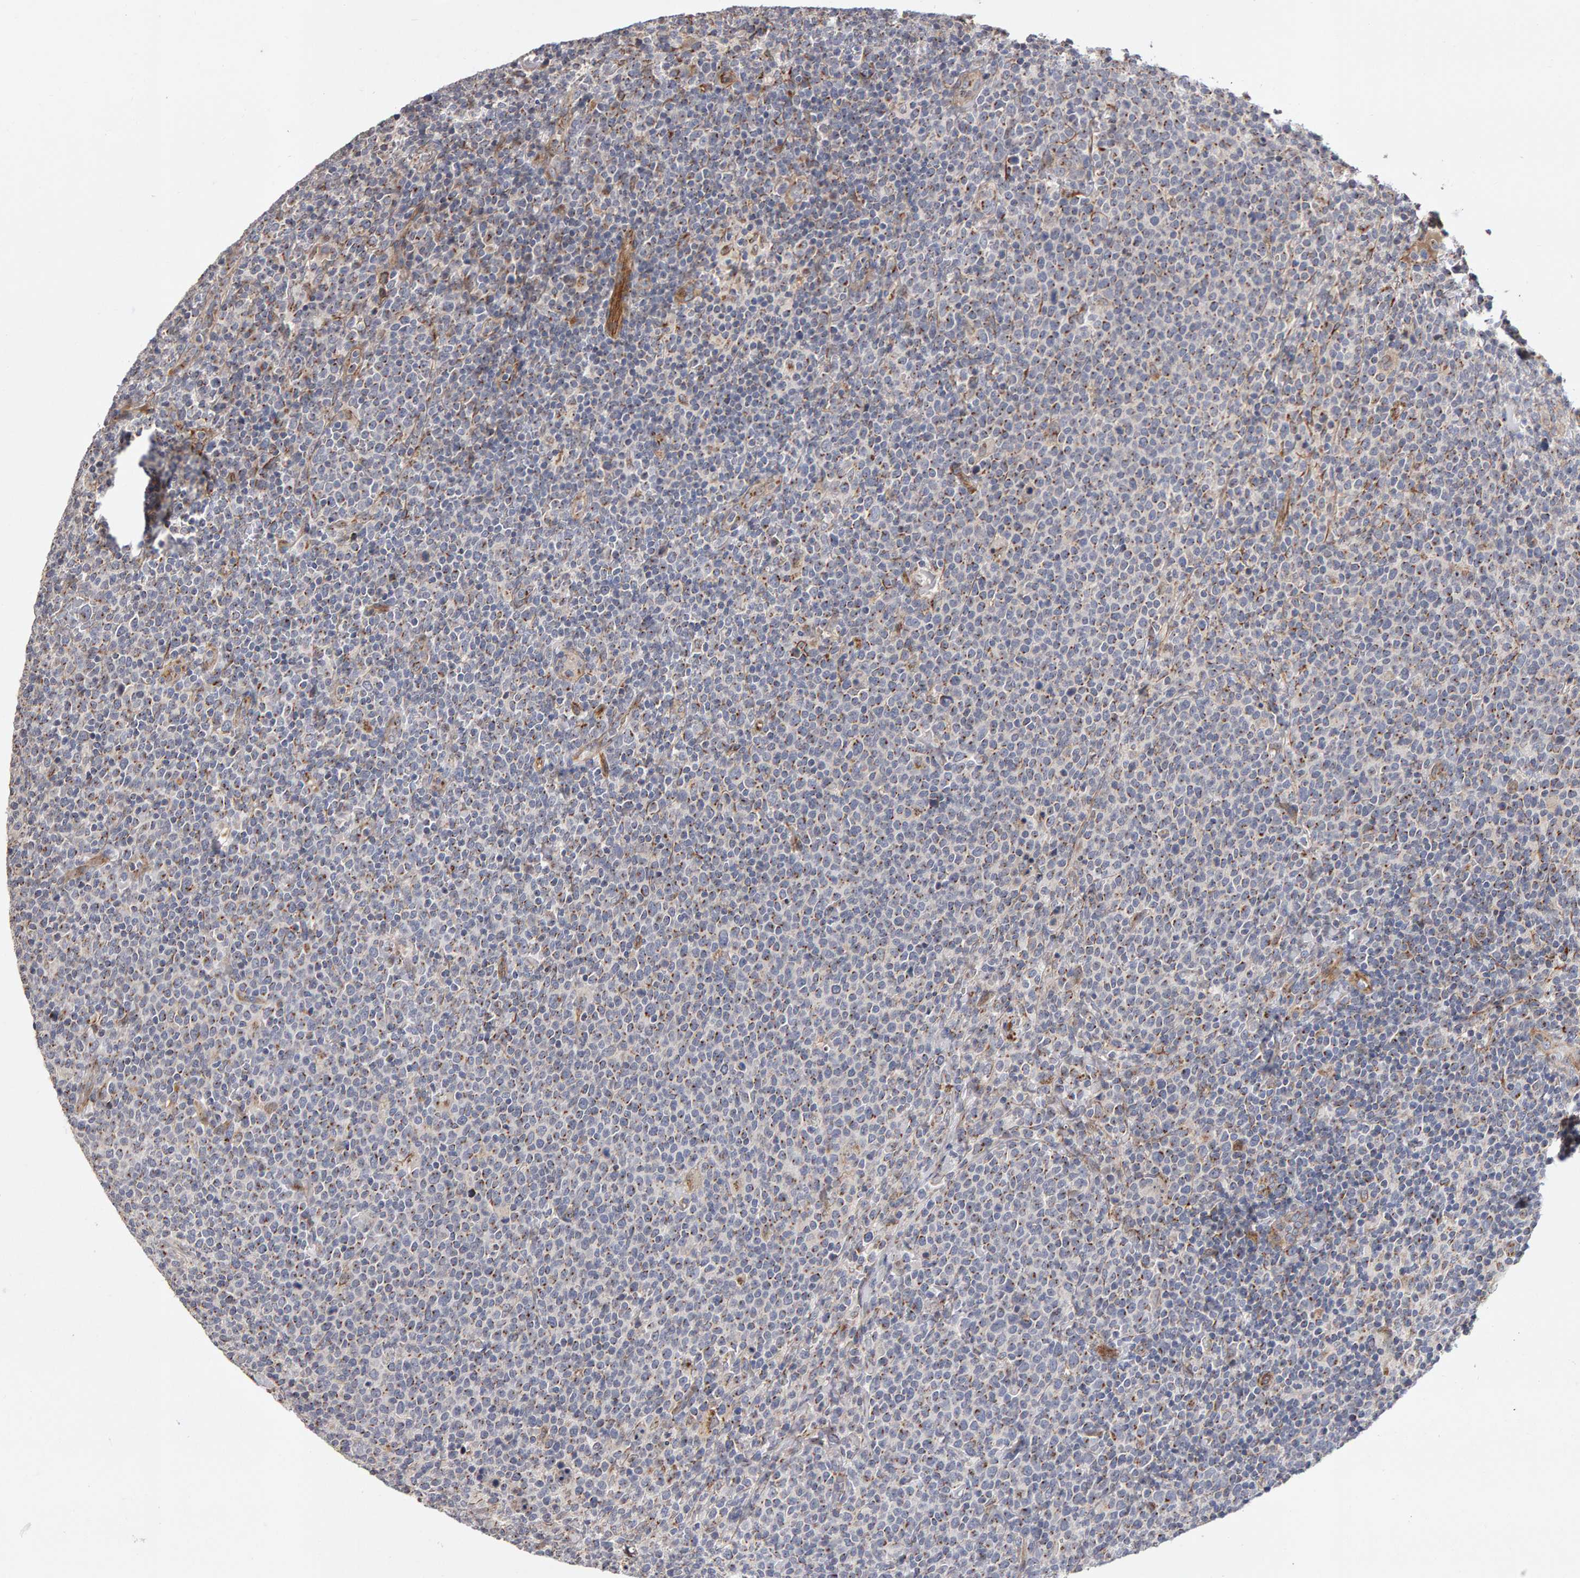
{"staining": {"intensity": "moderate", "quantity": ">75%", "location": "cytoplasmic/membranous"}, "tissue": "lymphoma", "cell_type": "Tumor cells", "image_type": "cancer", "snomed": [{"axis": "morphology", "description": "Malignant lymphoma, non-Hodgkin's type, High grade"}, {"axis": "topography", "description": "Lymph node"}], "caption": "A histopathology image showing moderate cytoplasmic/membranous staining in approximately >75% of tumor cells in high-grade malignant lymphoma, non-Hodgkin's type, as visualized by brown immunohistochemical staining.", "gene": "CANT1", "patient": {"sex": "male", "age": 61}}